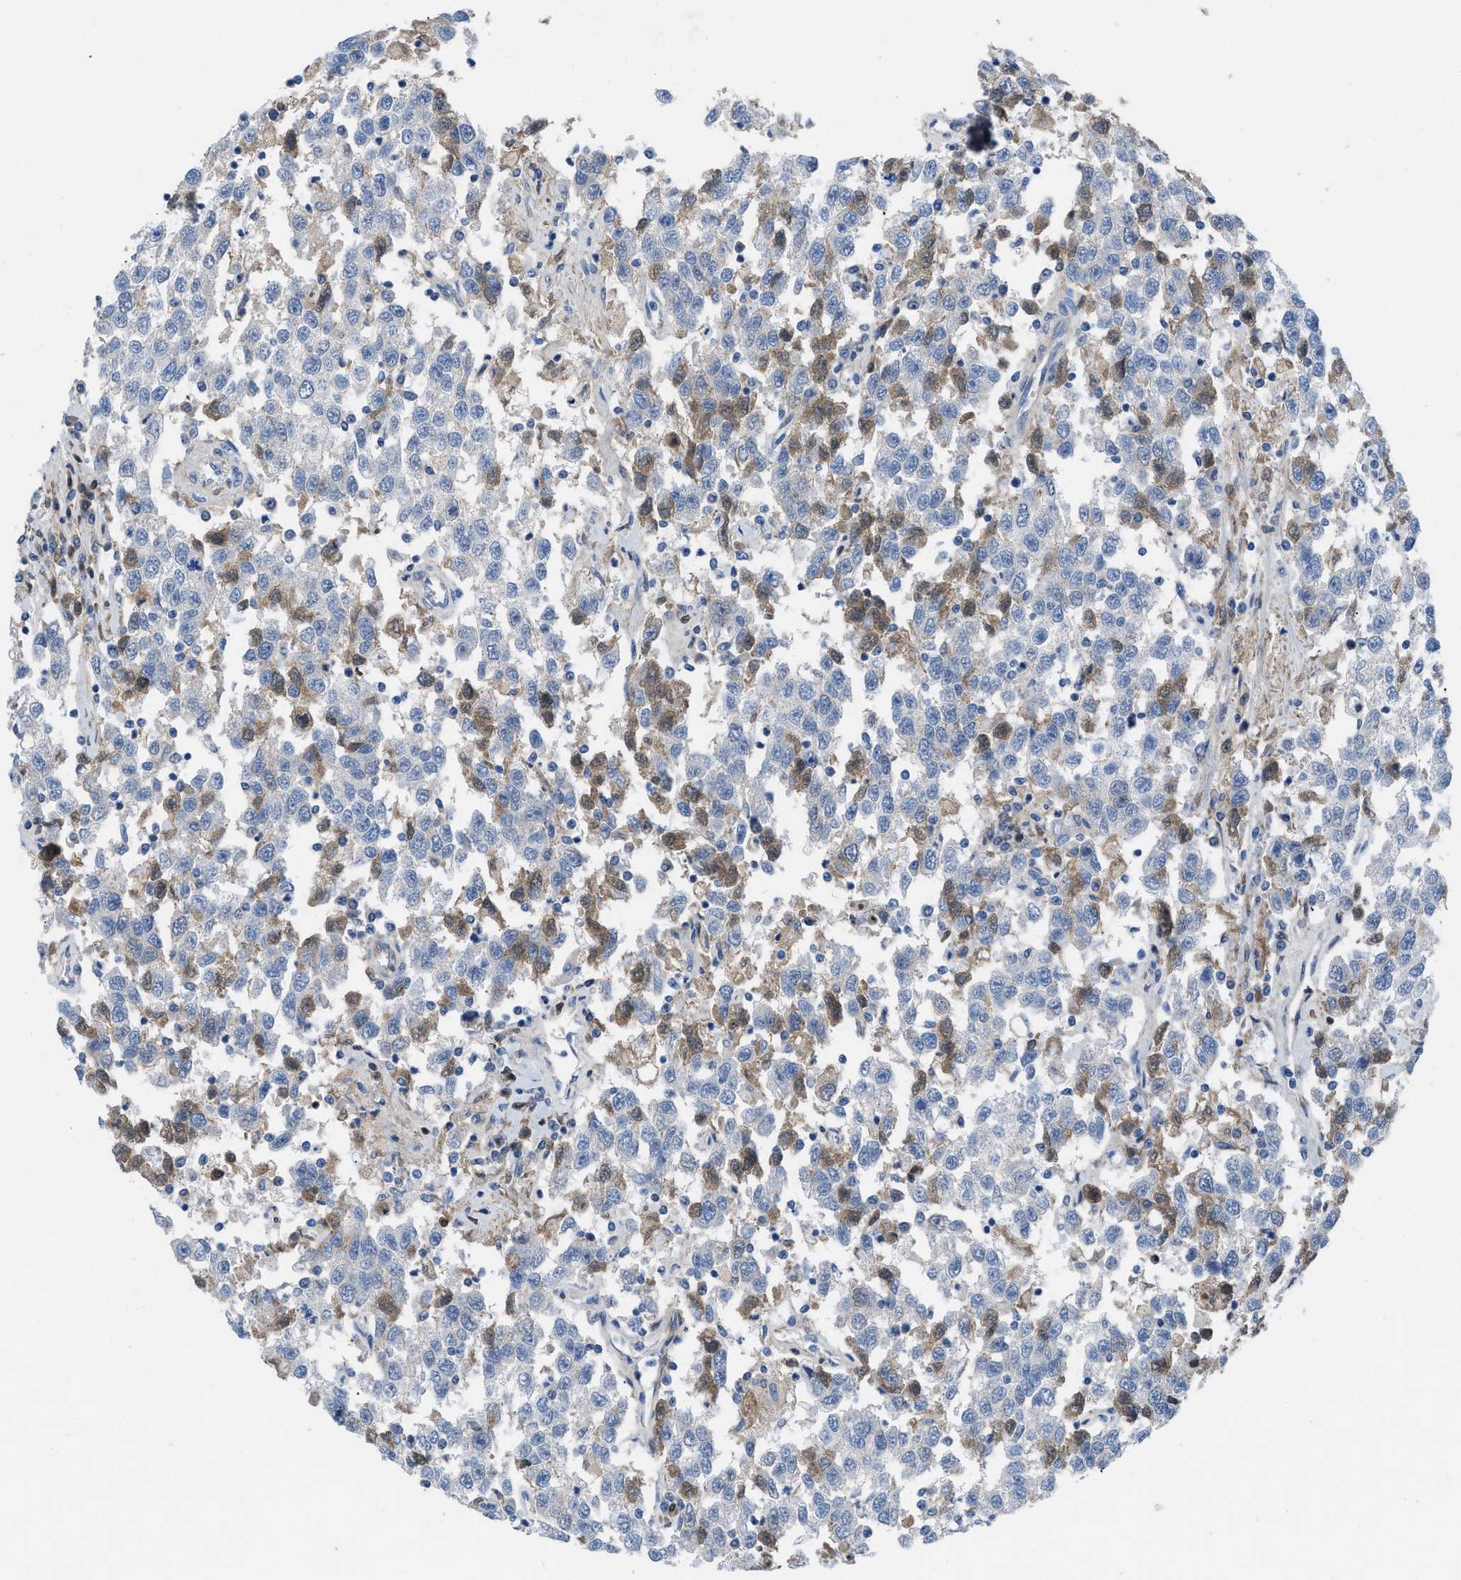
{"staining": {"intensity": "moderate", "quantity": "25%-75%", "location": "cytoplasmic/membranous,nuclear"}, "tissue": "testis cancer", "cell_type": "Tumor cells", "image_type": "cancer", "snomed": [{"axis": "morphology", "description": "Seminoma, NOS"}, {"axis": "topography", "description": "Testis"}], "caption": "Immunohistochemistry histopathology image of neoplastic tissue: testis seminoma stained using immunohistochemistry displays medium levels of moderate protein expression localized specifically in the cytoplasmic/membranous and nuclear of tumor cells, appearing as a cytoplasmic/membranous and nuclear brown color.", "gene": "HPX", "patient": {"sex": "male", "age": 41}}